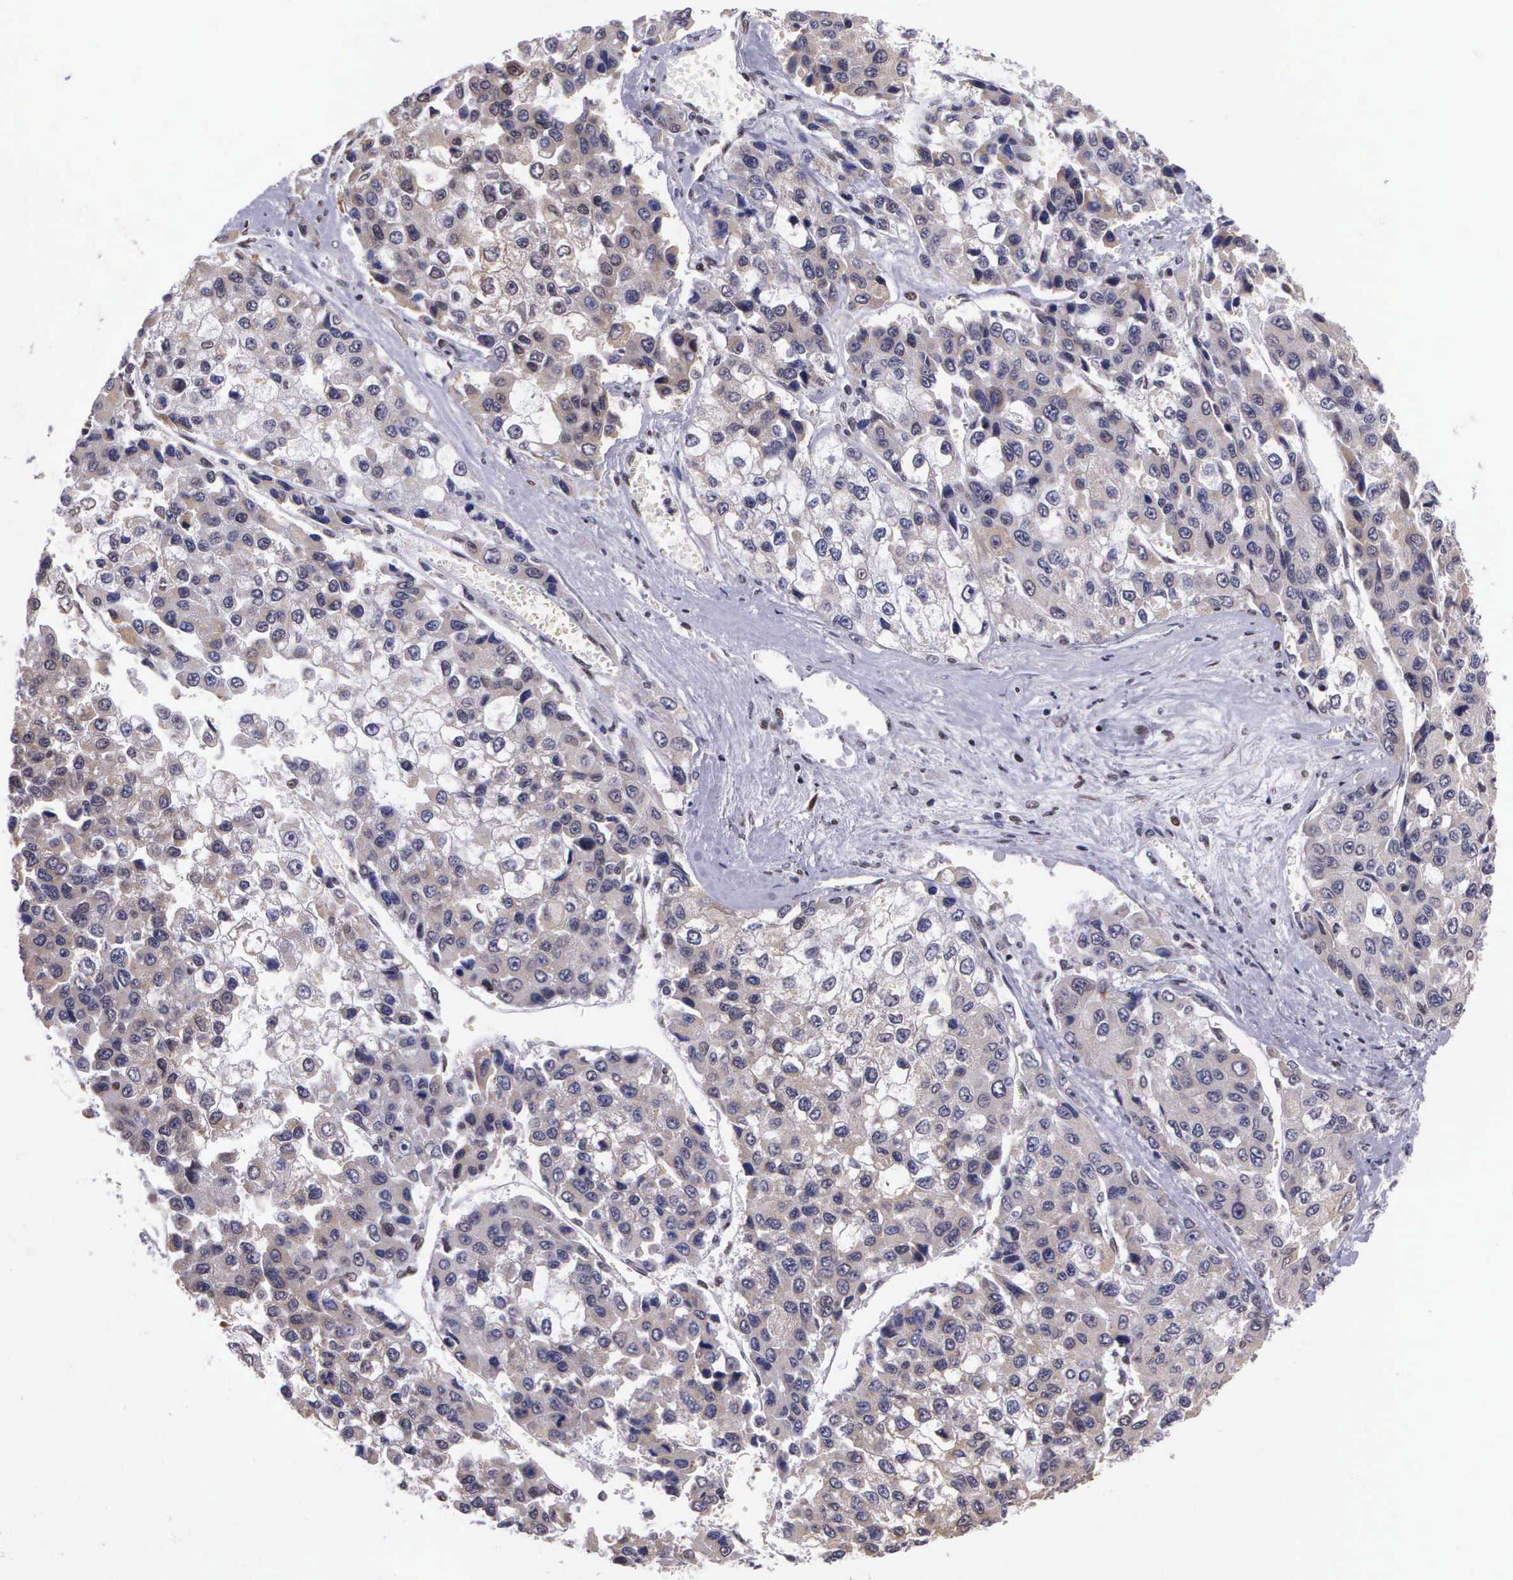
{"staining": {"intensity": "negative", "quantity": "none", "location": "none"}, "tissue": "liver cancer", "cell_type": "Tumor cells", "image_type": "cancer", "snomed": [{"axis": "morphology", "description": "Carcinoma, Hepatocellular, NOS"}, {"axis": "topography", "description": "Liver"}], "caption": "Immunohistochemistry of liver cancer shows no staining in tumor cells. (Brightfield microscopy of DAB IHC at high magnification).", "gene": "SLC25A21", "patient": {"sex": "female", "age": 66}}